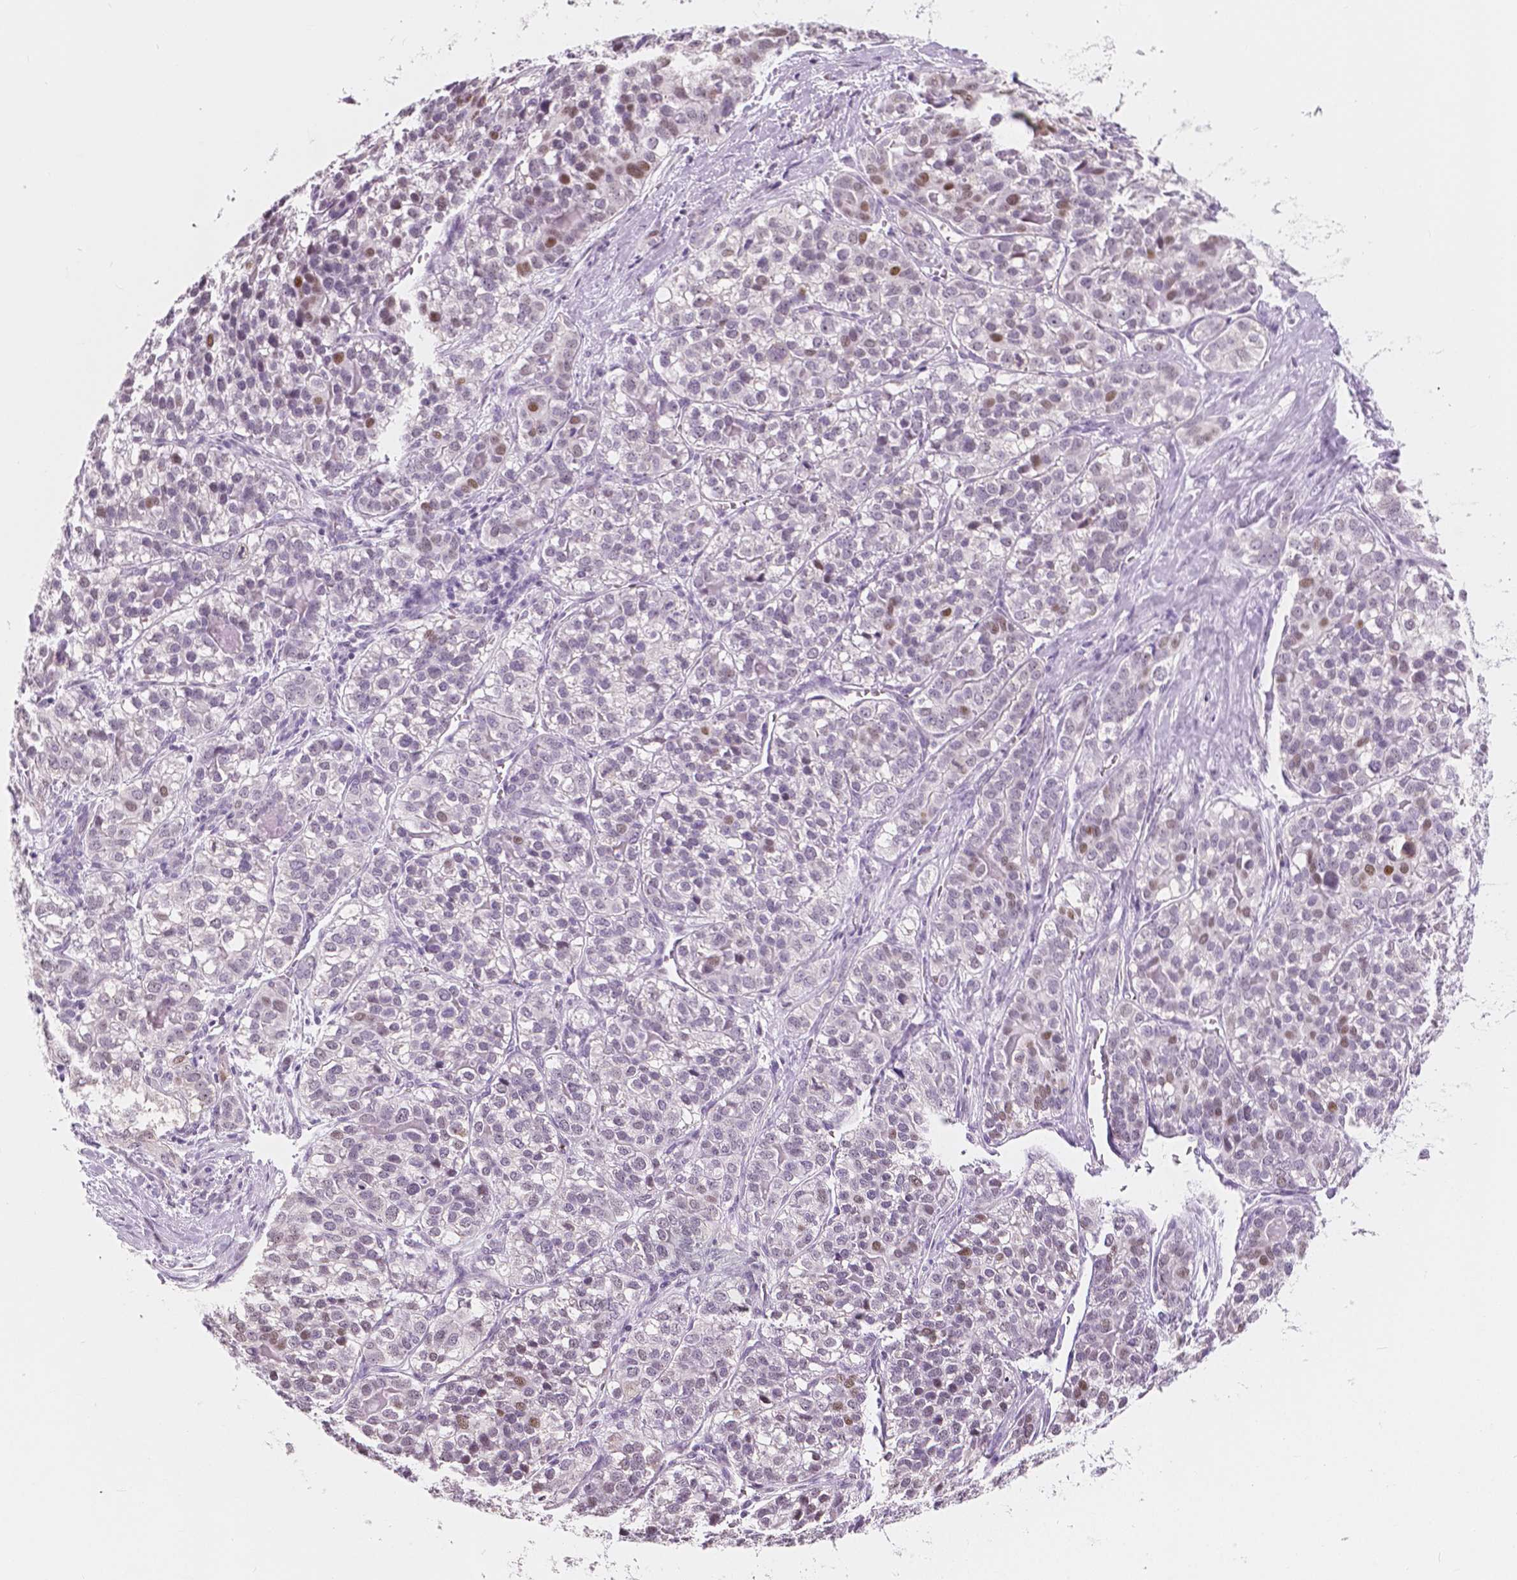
{"staining": {"intensity": "moderate", "quantity": "<25%", "location": "nuclear"}, "tissue": "liver cancer", "cell_type": "Tumor cells", "image_type": "cancer", "snomed": [{"axis": "morphology", "description": "Cholangiocarcinoma"}, {"axis": "topography", "description": "Liver"}], "caption": "Approximately <25% of tumor cells in liver cancer display moderate nuclear protein positivity as visualized by brown immunohistochemical staining.", "gene": "NOLC1", "patient": {"sex": "male", "age": 56}}